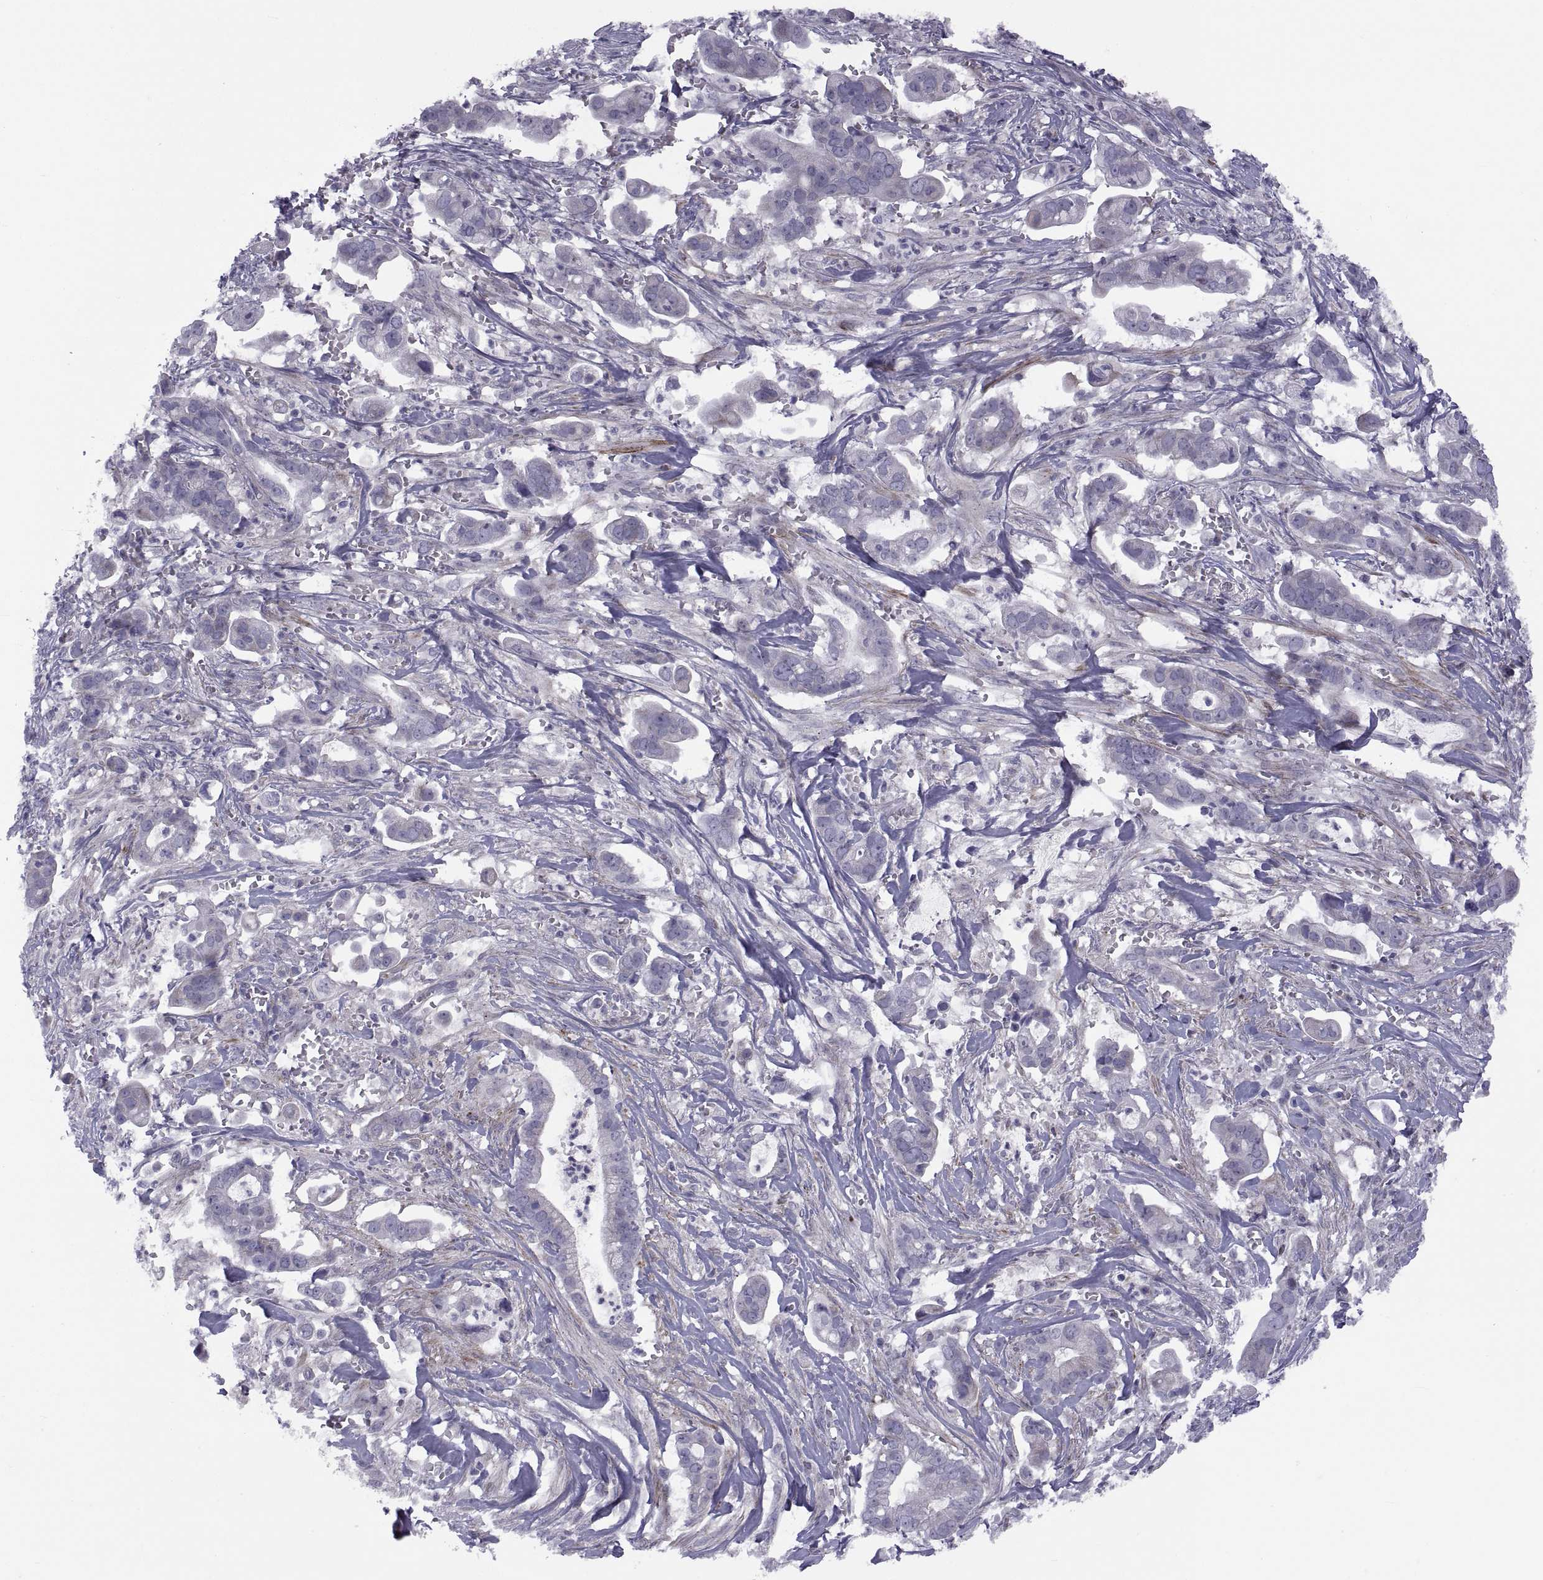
{"staining": {"intensity": "strong", "quantity": "<25%", "location": "cytoplasmic/membranous"}, "tissue": "pancreatic cancer", "cell_type": "Tumor cells", "image_type": "cancer", "snomed": [{"axis": "morphology", "description": "Adenocarcinoma, NOS"}, {"axis": "topography", "description": "Pancreas"}], "caption": "Protein staining of pancreatic cancer (adenocarcinoma) tissue demonstrates strong cytoplasmic/membranous expression in approximately <25% of tumor cells.", "gene": "TMEM158", "patient": {"sex": "male", "age": 61}}